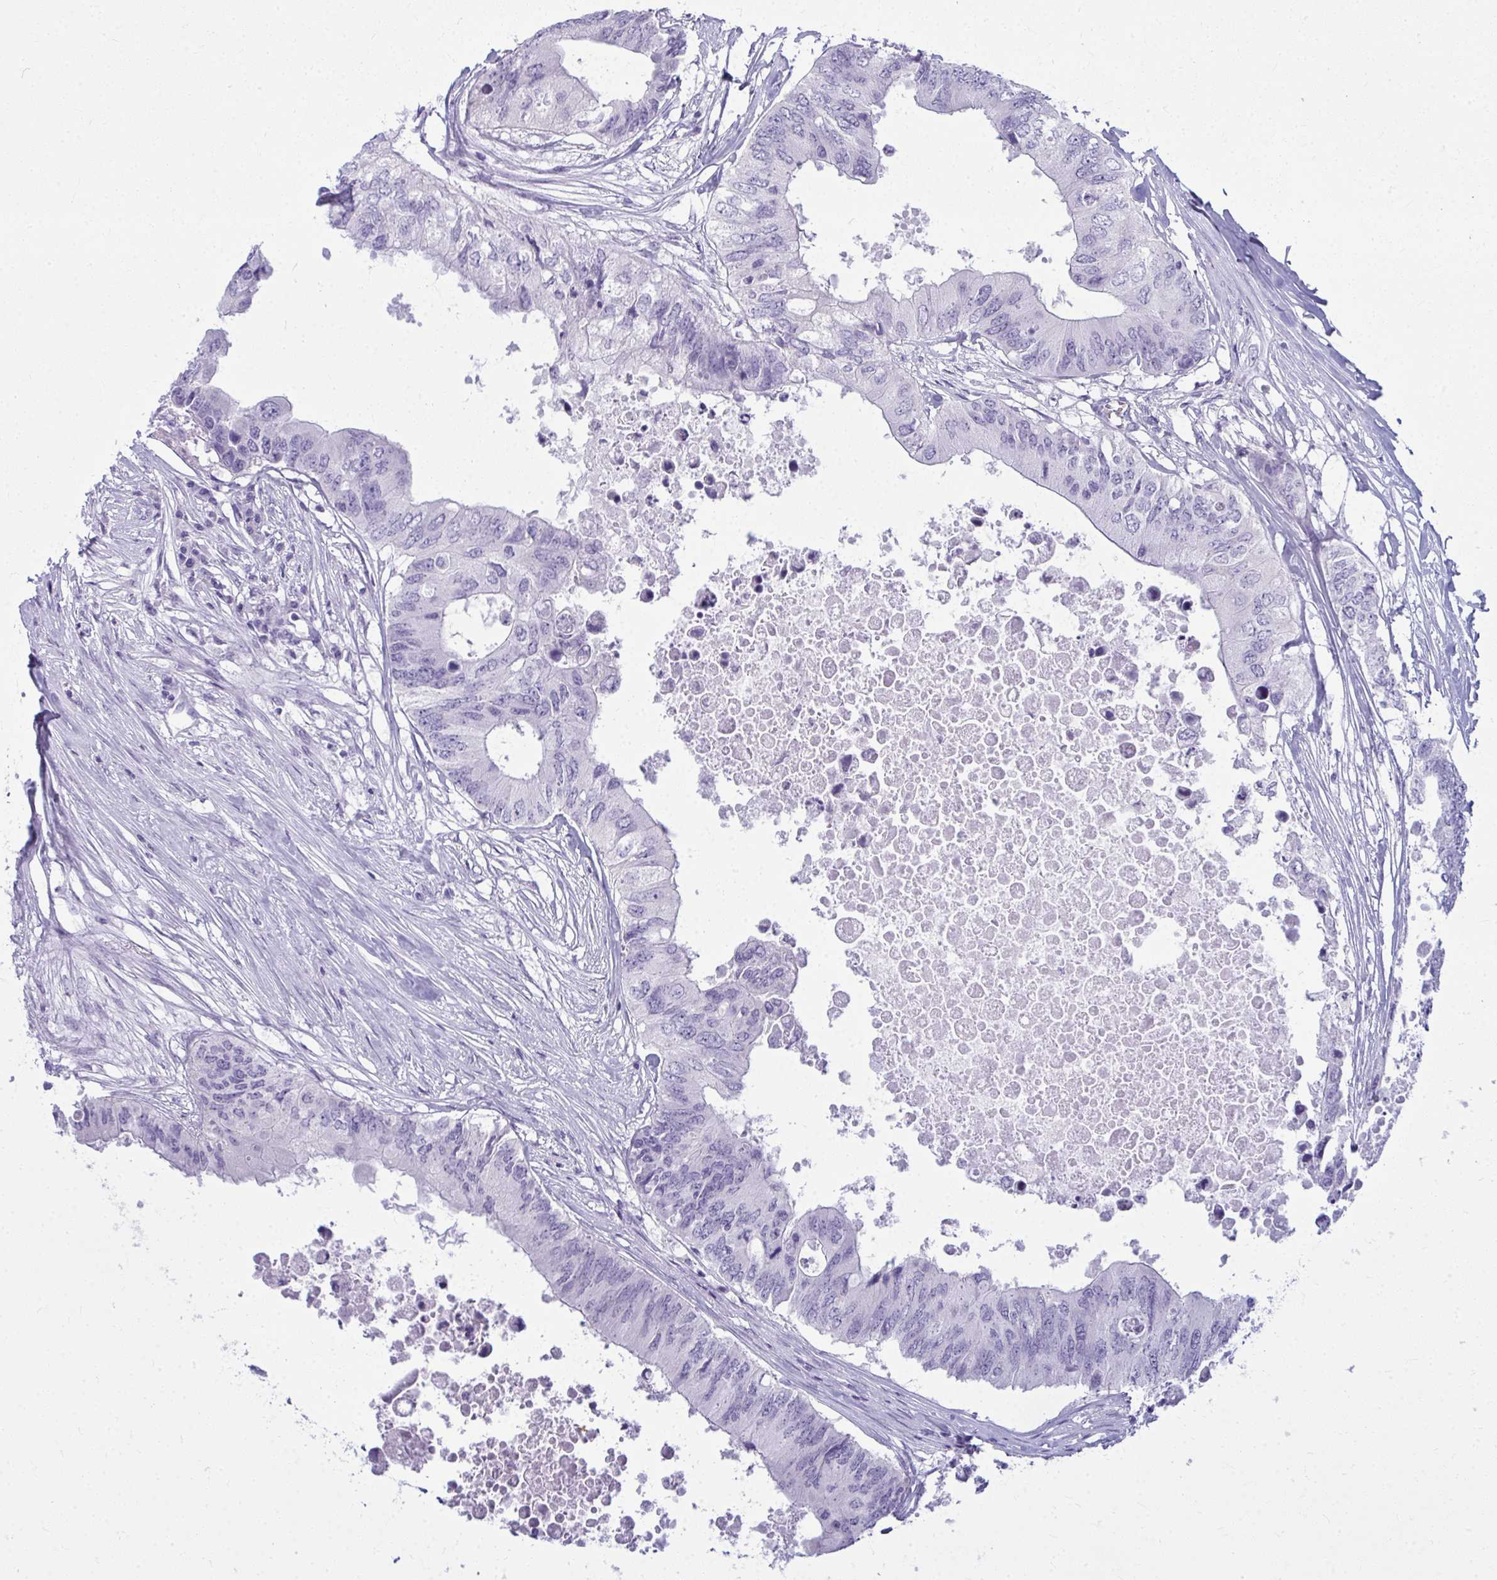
{"staining": {"intensity": "negative", "quantity": "none", "location": "none"}, "tissue": "colorectal cancer", "cell_type": "Tumor cells", "image_type": "cancer", "snomed": [{"axis": "morphology", "description": "Adenocarcinoma, NOS"}, {"axis": "topography", "description": "Colon"}], "caption": "There is no significant staining in tumor cells of colorectal cancer (adenocarcinoma).", "gene": "QDPR", "patient": {"sex": "male", "age": 71}}